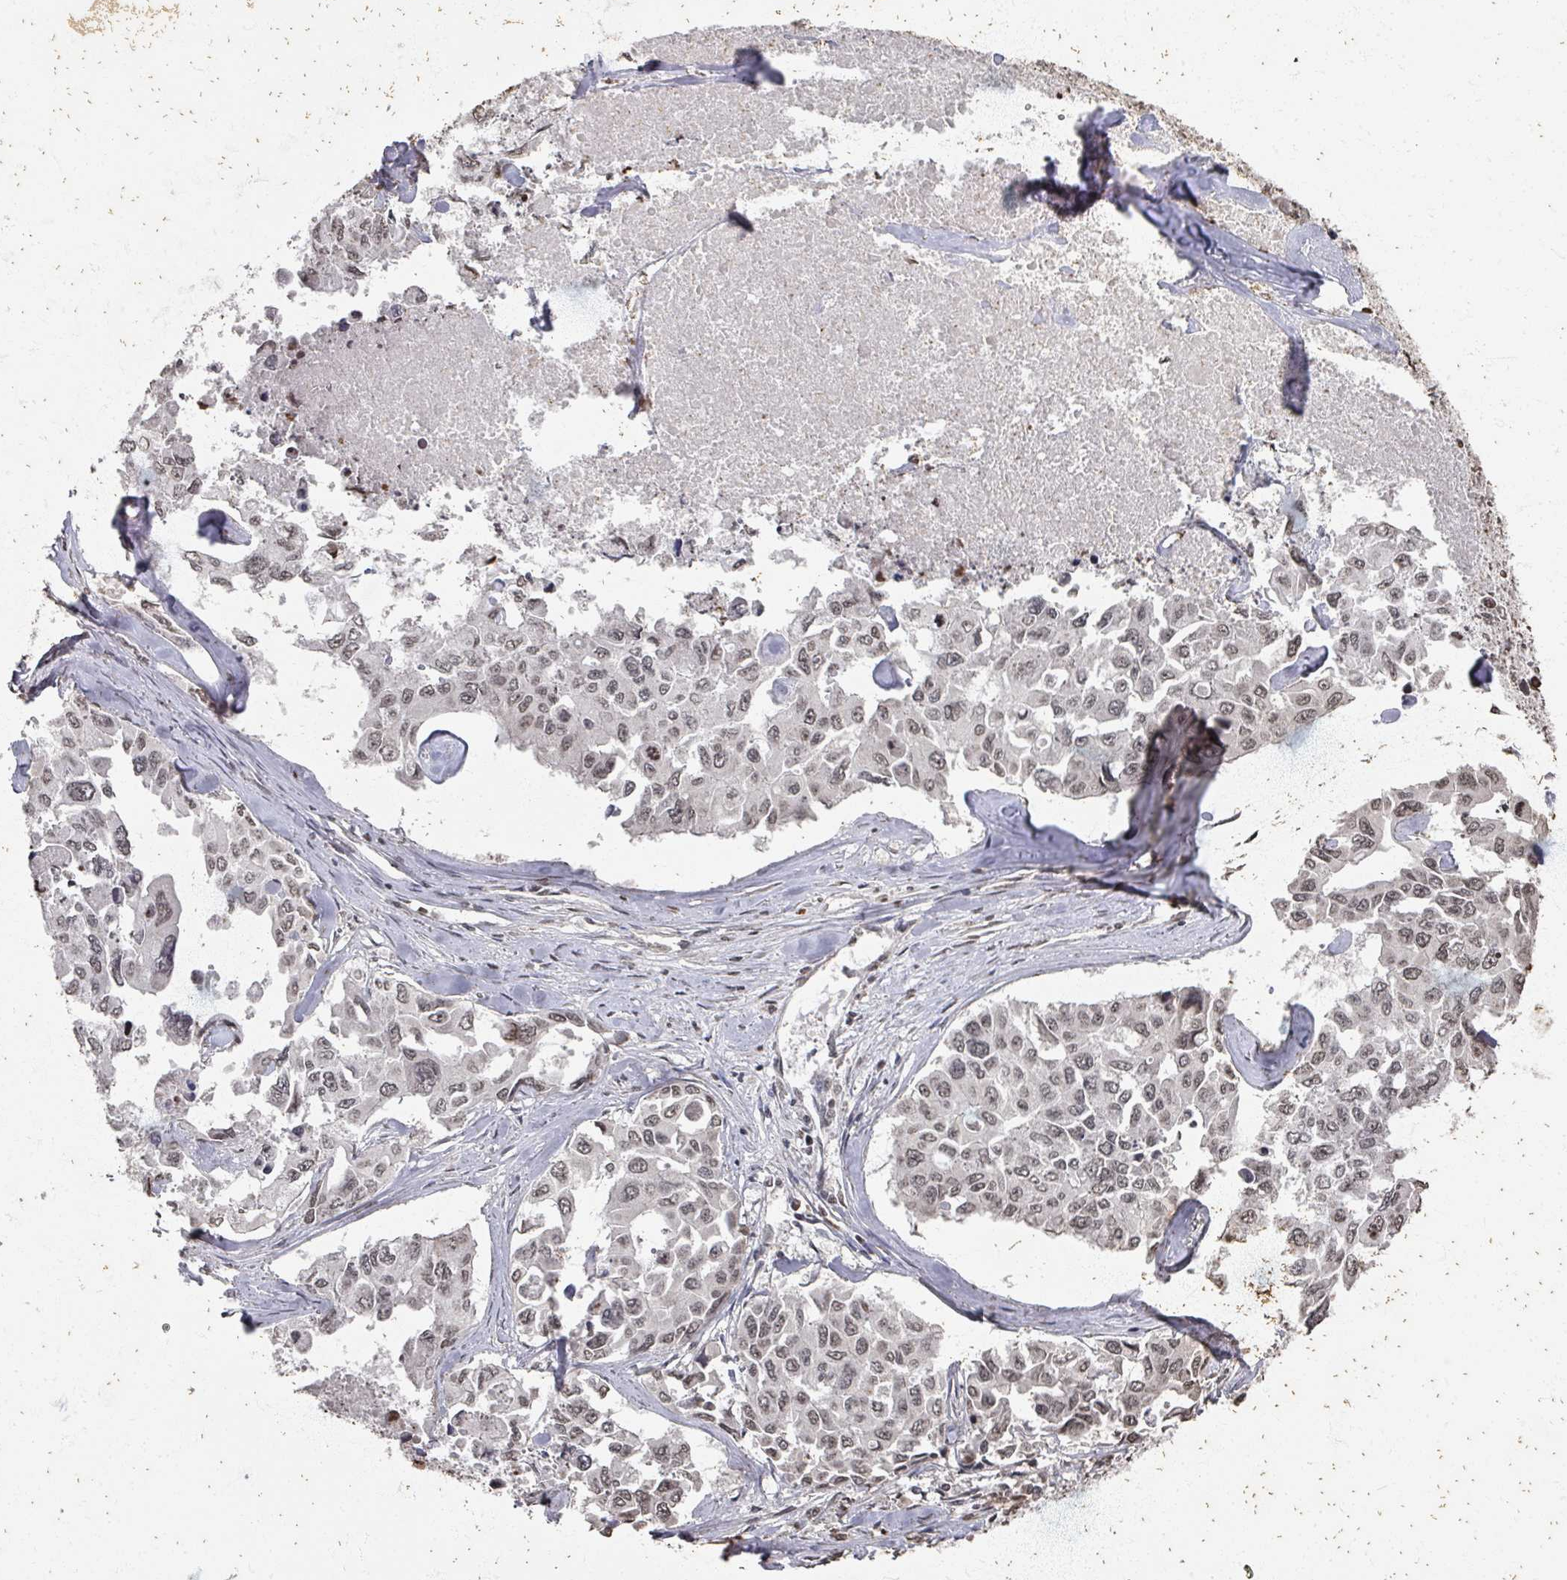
{"staining": {"intensity": "weak", "quantity": "25%-75%", "location": "nuclear"}, "tissue": "lung cancer", "cell_type": "Tumor cells", "image_type": "cancer", "snomed": [{"axis": "morphology", "description": "Adenocarcinoma, NOS"}, {"axis": "topography", "description": "Lung"}], "caption": "Protein expression analysis of human lung adenocarcinoma reveals weak nuclear expression in approximately 25%-75% of tumor cells.", "gene": "DCUN1D5", "patient": {"sex": "male", "age": 64}}